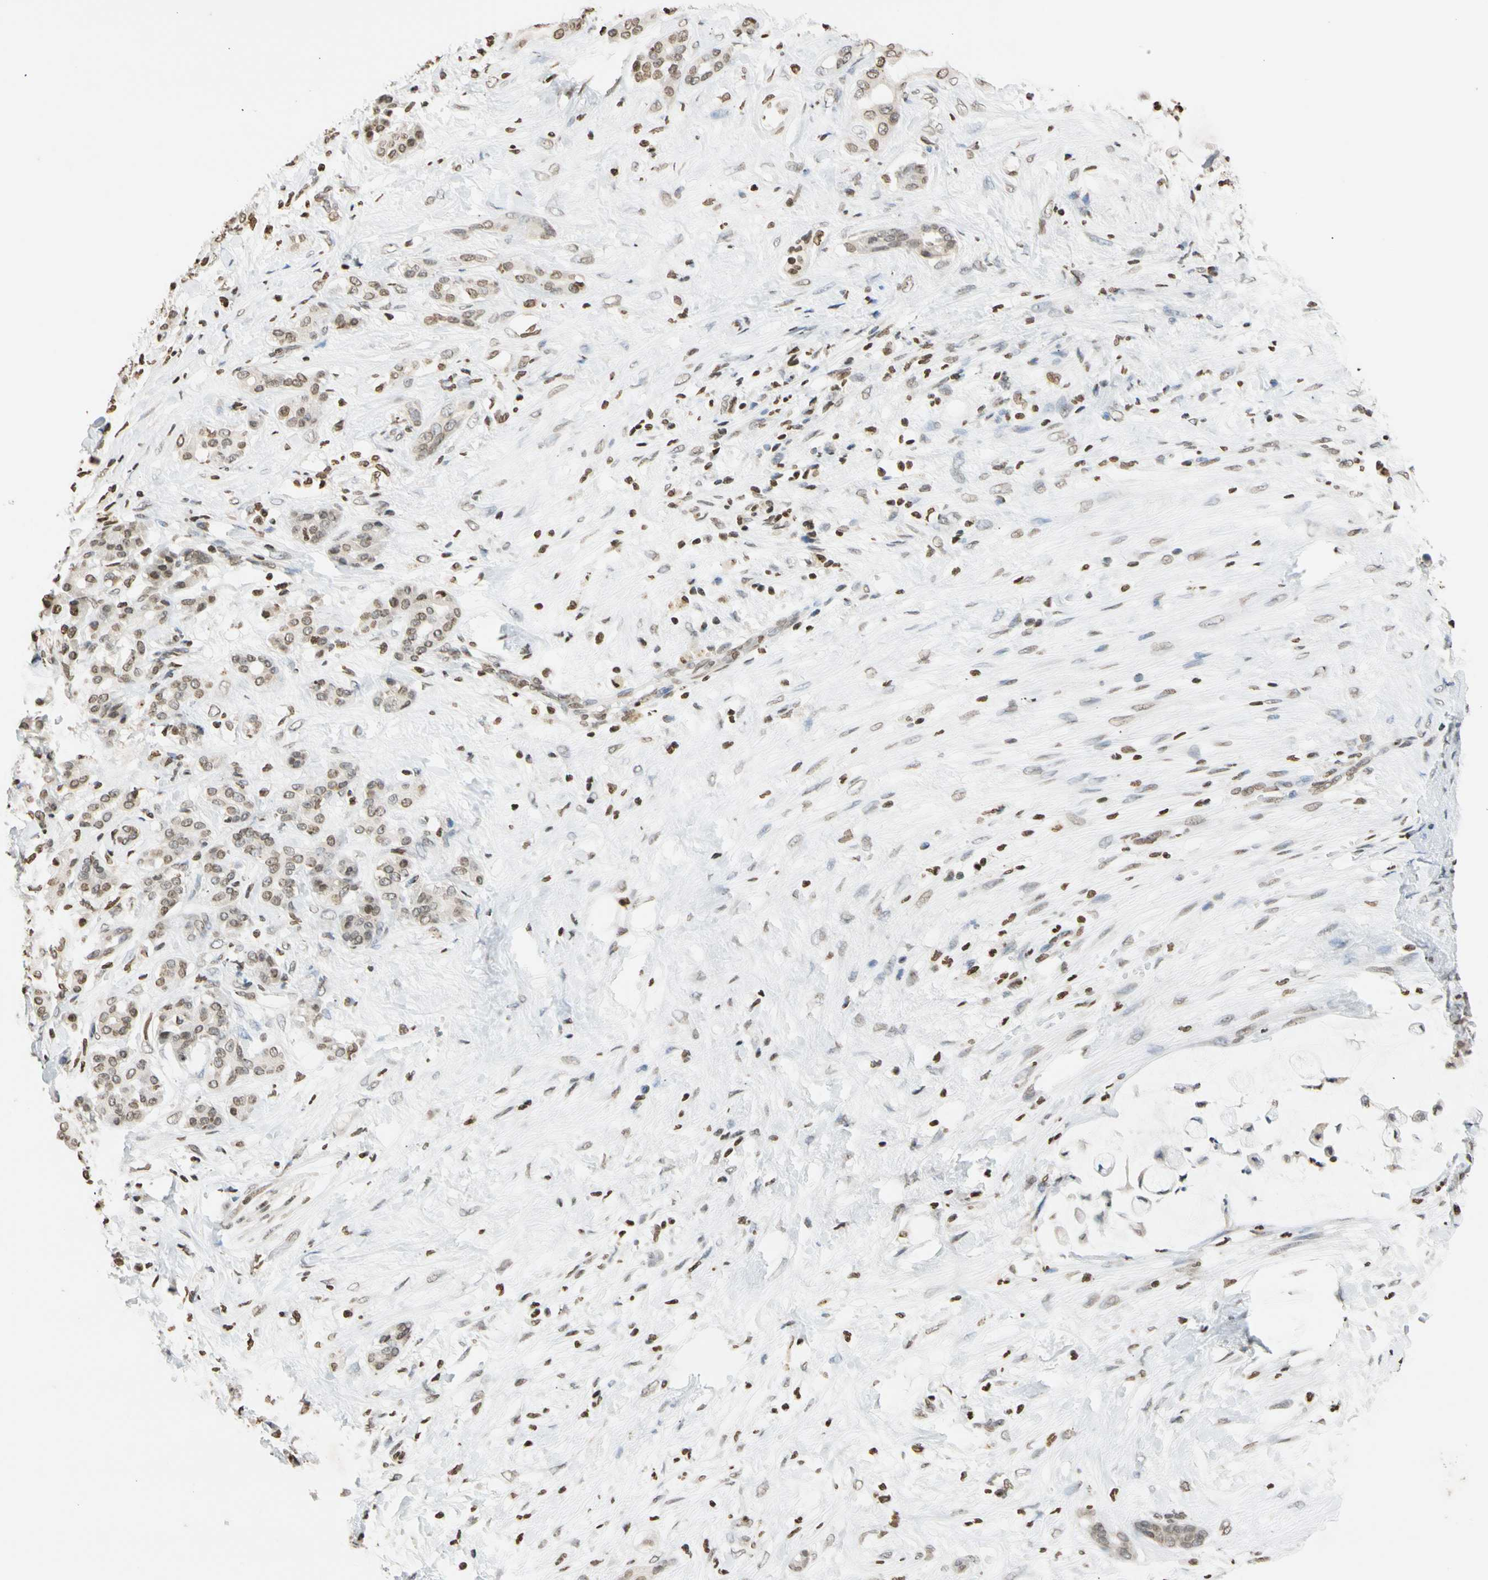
{"staining": {"intensity": "negative", "quantity": "none", "location": "none"}, "tissue": "pancreatic cancer", "cell_type": "Tumor cells", "image_type": "cancer", "snomed": [{"axis": "morphology", "description": "Adenocarcinoma, NOS"}, {"axis": "topography", "description": "Pancreas"}], "caption": "Immunohistochemistry of human adenocarcinoma (pancreatic) demonstrates no positivity in tumor cells.", "gene": "GPX4", "patient": {"sex": "male", "age": 41}}